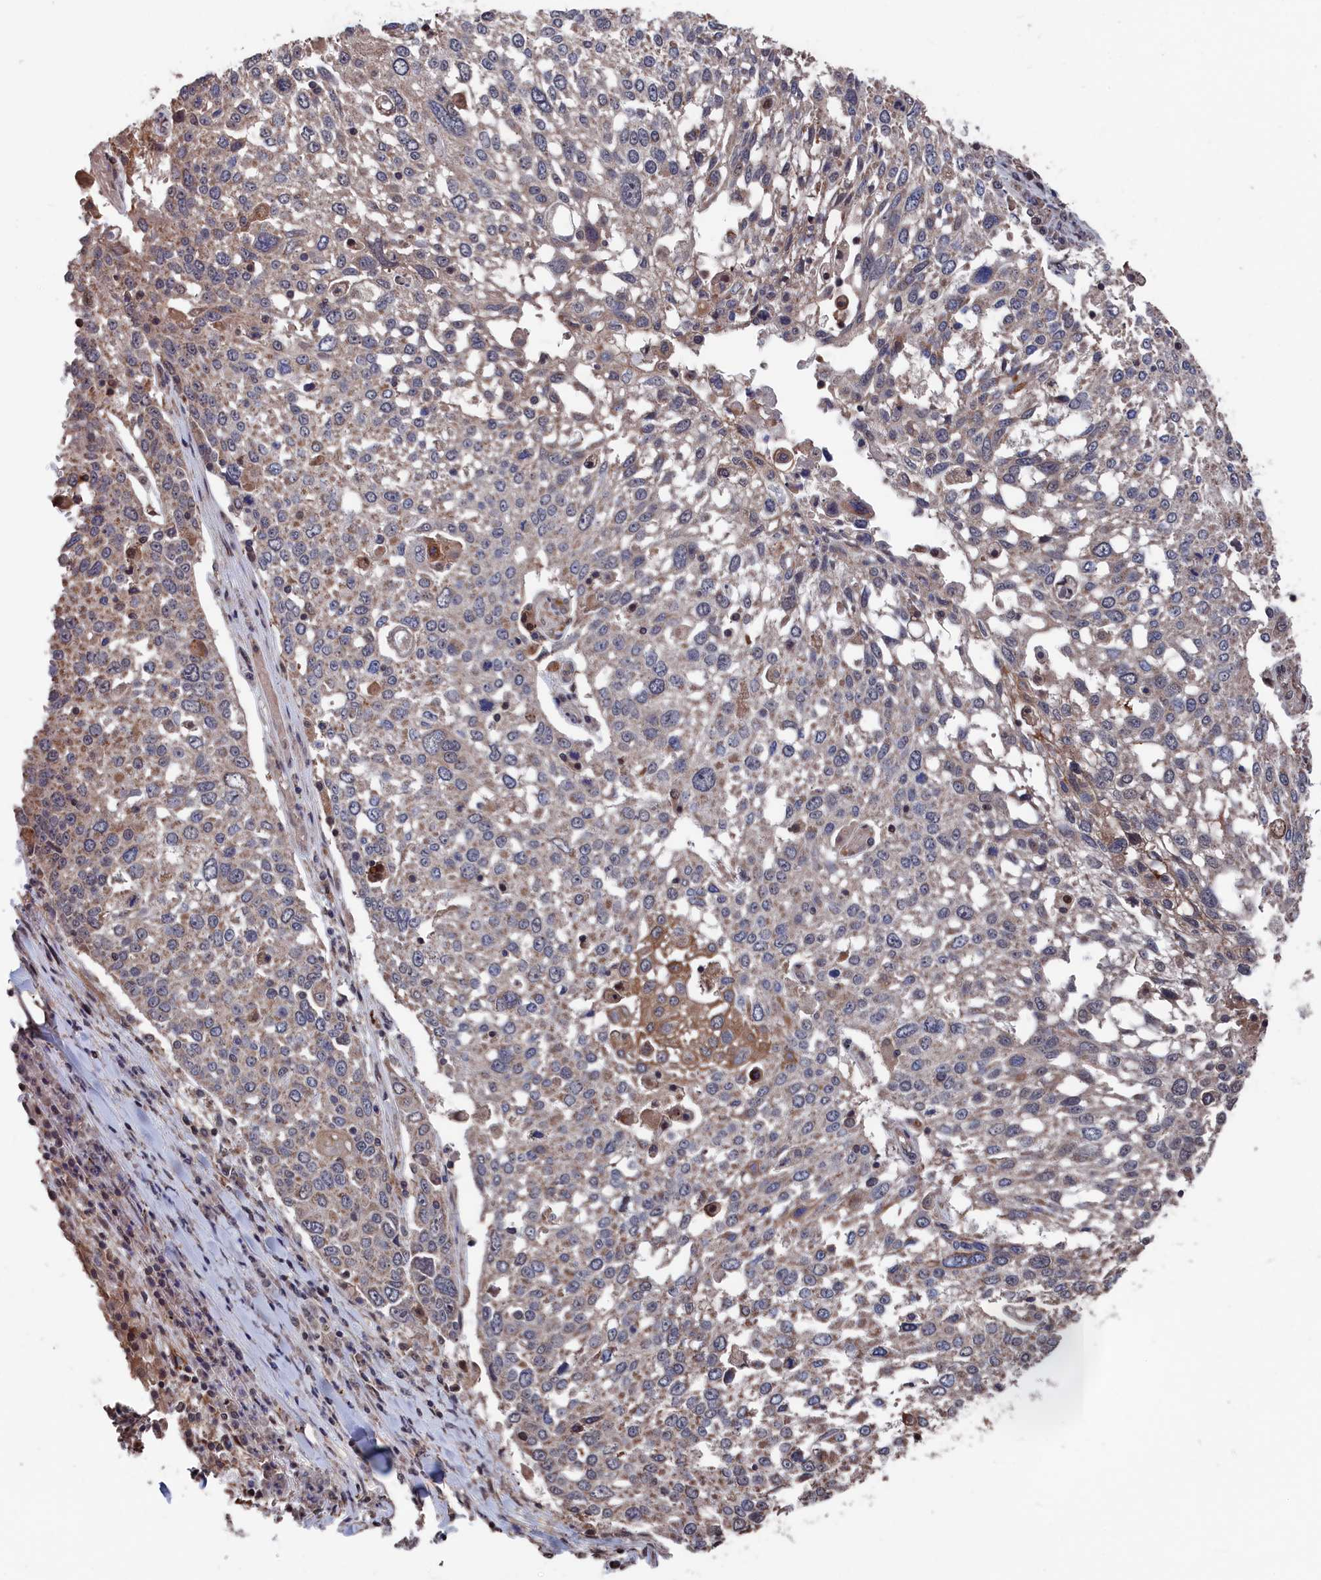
{"staining": {"intensity": "moderate", "quantity": "<25%", "location": "cytoplasmic/membranous"}, "tissue": "lung cancer", "cell_type": "Tumor cells", "image_type": "cancer", "snomed": [{"axis": "morphology", "description": "Squamous cell carcinoma, NOS"}, {"axis": "topography", "description": "Lung"}], "caption": "Human lung squamous cell carcinoma stained with a brown dye reveals moderate cytoplasmic/membranous positive staining in approximately <25% of tumor cells.", "gene": "PDE12", "patient": {"sex": "male", "age": 65}}